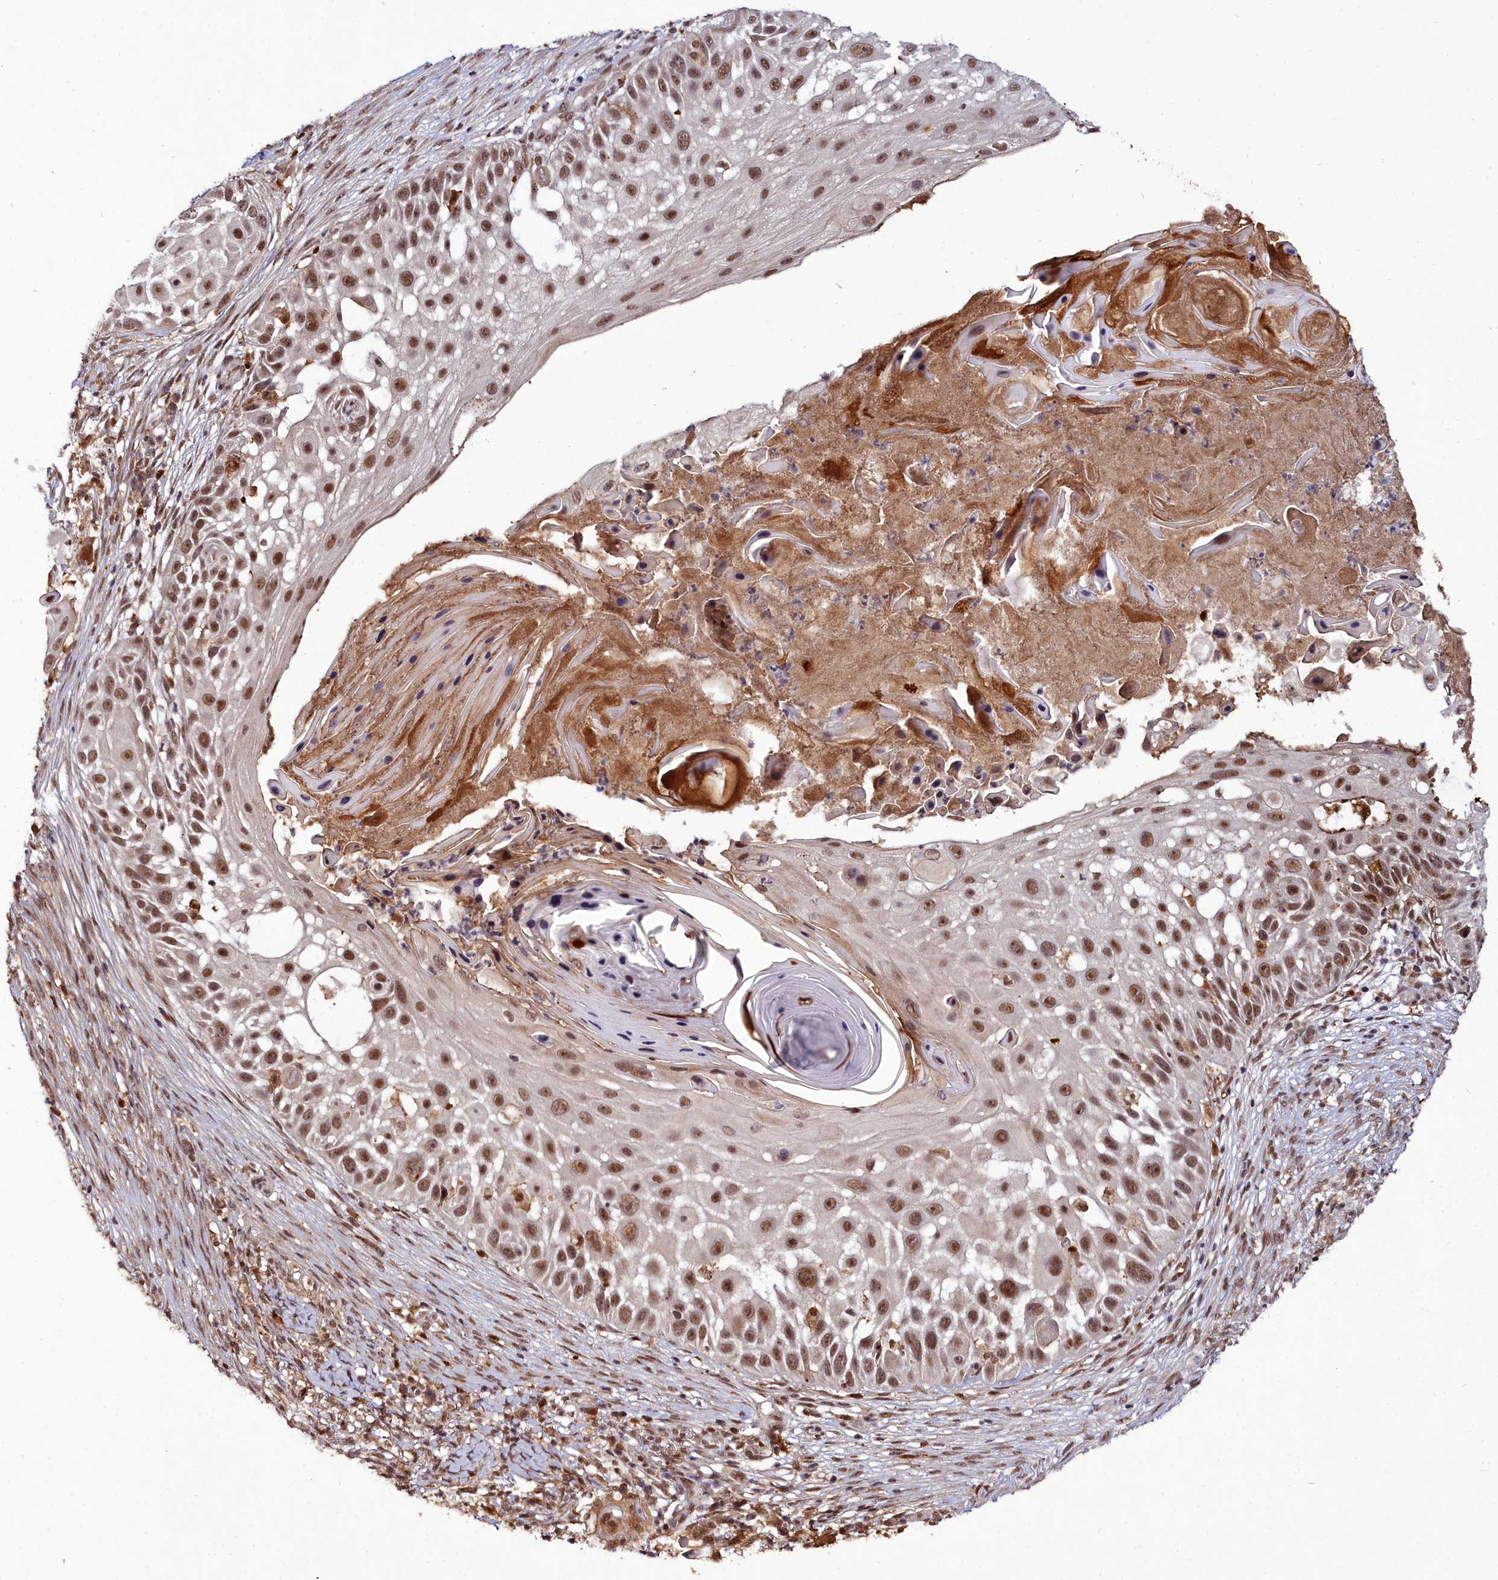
{"staining": {"intensity": "strong", "quantity": ">75%", "location": "nuclear"}, "tissue": "skin cancer", "cell_type": "Tumor cells", "image_type": "cancer", "snomed": [{"axis": "morphology", "description": "Squamous cell carcinoma, NOS"}, {"axis": "topography", "description": "Skin"}], "caption": "Immunohistochemistry (IHC) of skin cancer (squamous cell carcinoma) shows high levels of strong nuclear positivity in approximately >75% of tumor cells. The protein is shown in brown color, while the nuclei are stained blue.", "gene": "CXXC1", "patient": {"sex": "female", "age": 44}}